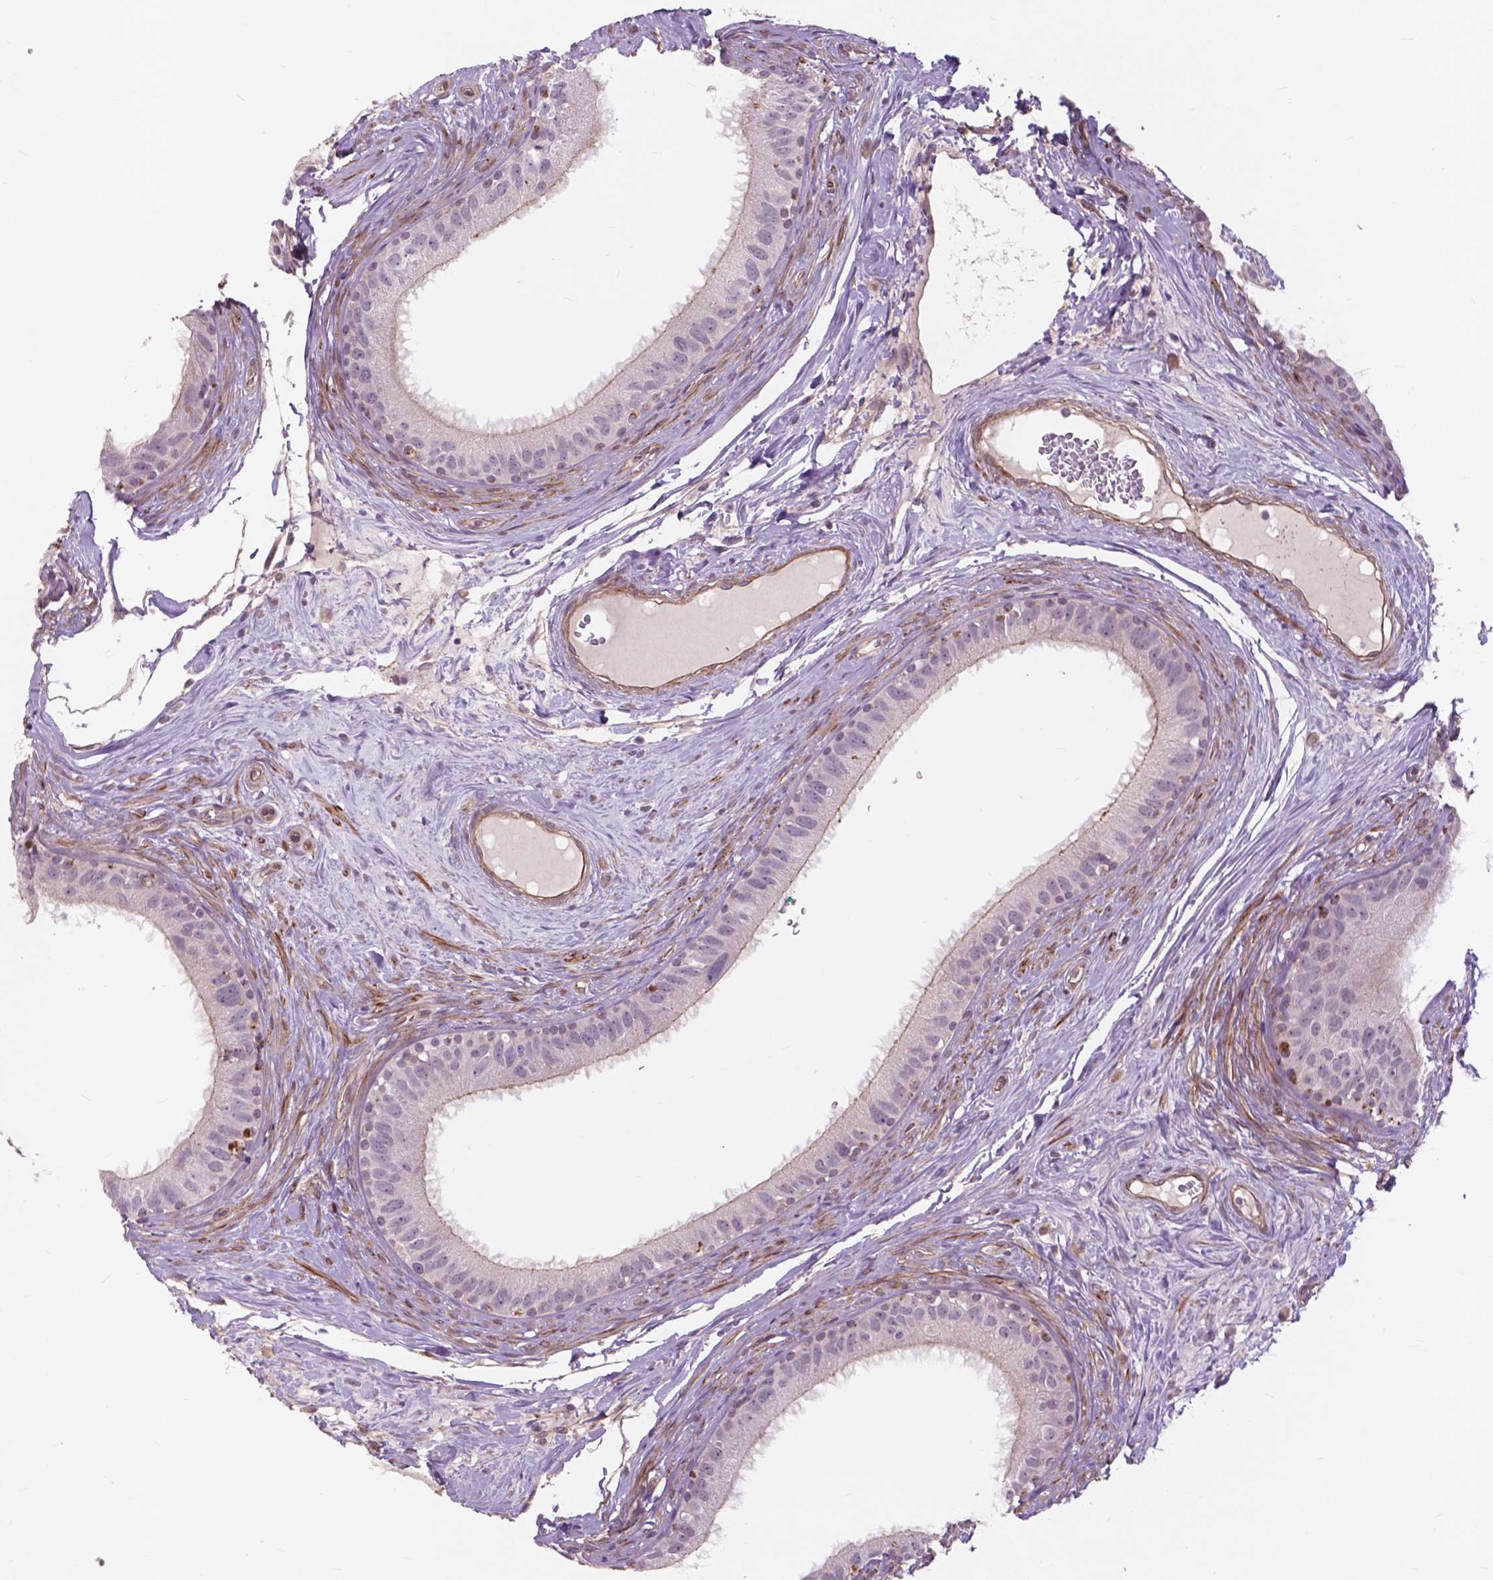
{"staining": {"intensity": "weak", "quantity": "25%-75%", "location": "cytoplasmic/membranous"}, "tissue": "epididymis", "cell_type": "Glandular cells", "image_type": "normal", "snomed": [{"axis": "morphology", "description": "Normal tissue, NOS"}, {"axis": "topography", "description": "Epididymis"}], "caption": "High-power microscopy captured an immunohistochemistry histopathology image of benign epididymis, revealing weak cytoplasmic/membranous staining in approximately 25%-75% of glandular cells. (IHC, brightfield microscopy, high magnification).", "gene": "RFPL4B", "patient": {"sex": "male", "age": 59}}